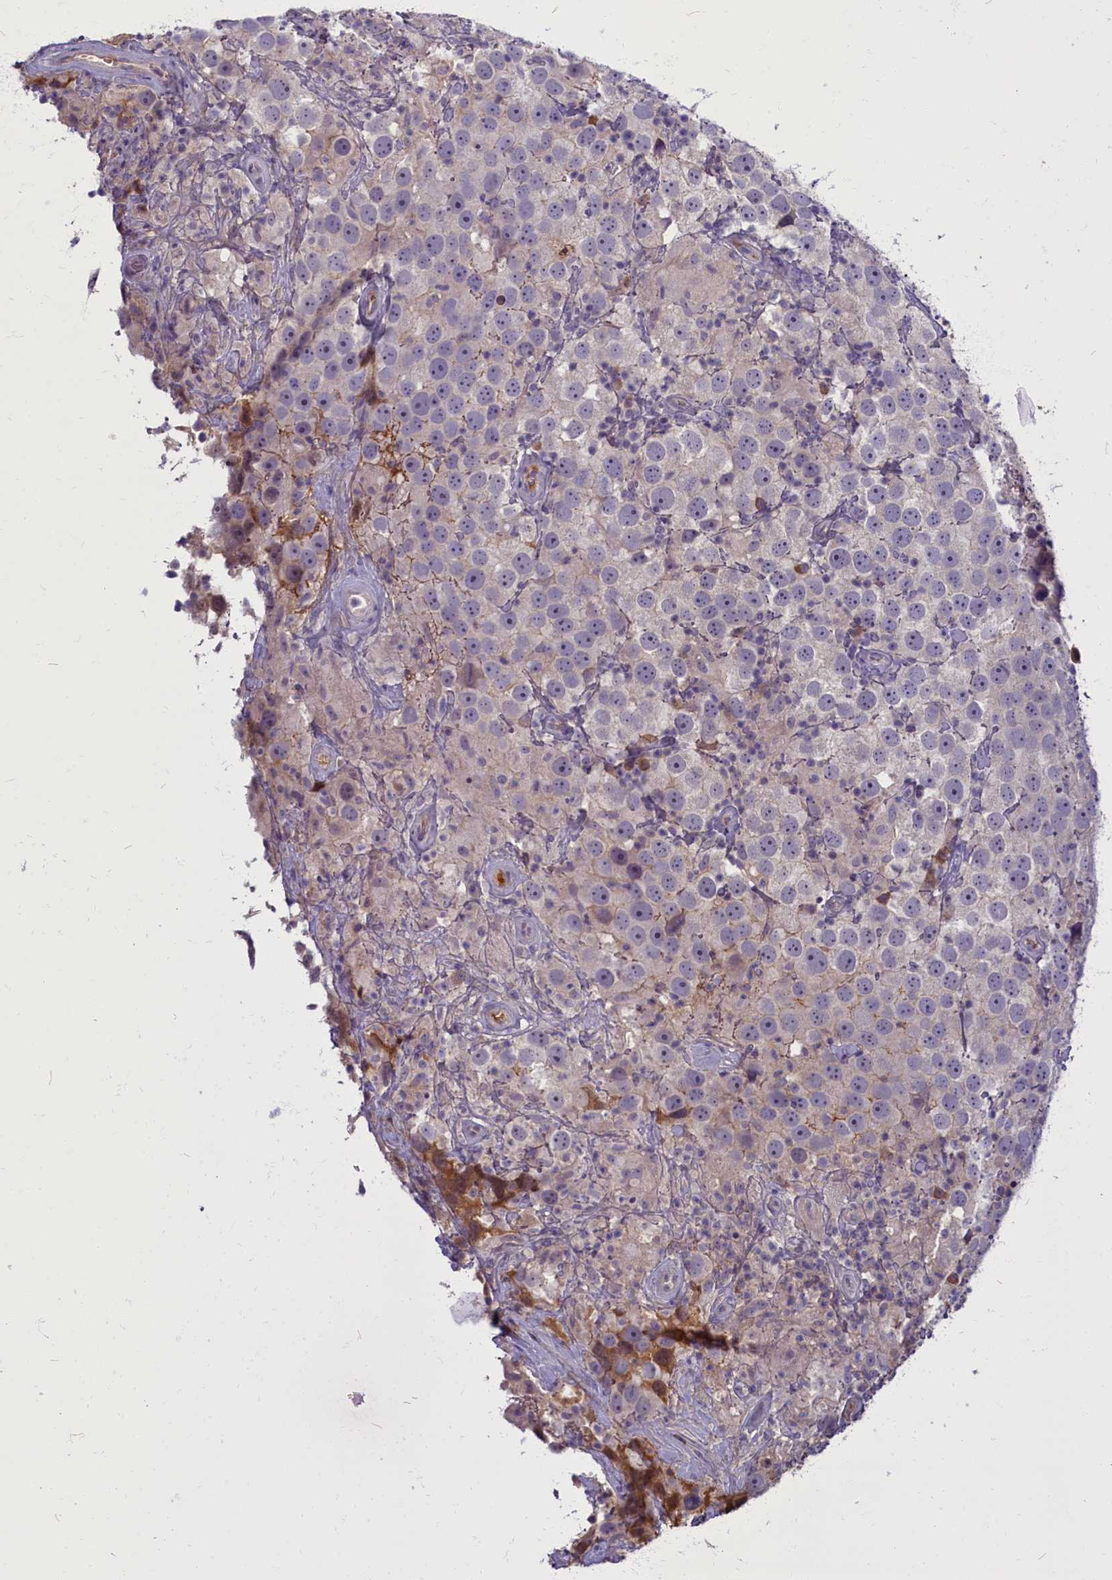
{"staining": {"intensity": "negative", "quantity": "none", "location": "none"}, "tissue": "testis cancer", "cell_type": "Tumor cells", "image_type": "cancer", "snomed": [{"axis": "morphology", "description": "Seminoma, NOS"}, {"axis": "topography", "description": "Testis"}], "caption": "A high-resolution micrograph shows immunohistochemistry (IHC) staining of testis cancer, which exhibits no significant expression in tumor cells. (DAB (3,3'-diaminobenzidine) IHC visualized using brightfield microscopy, high magnification).", "gene": "SV2C", "patient": {"sex": "male", "age": 49}}